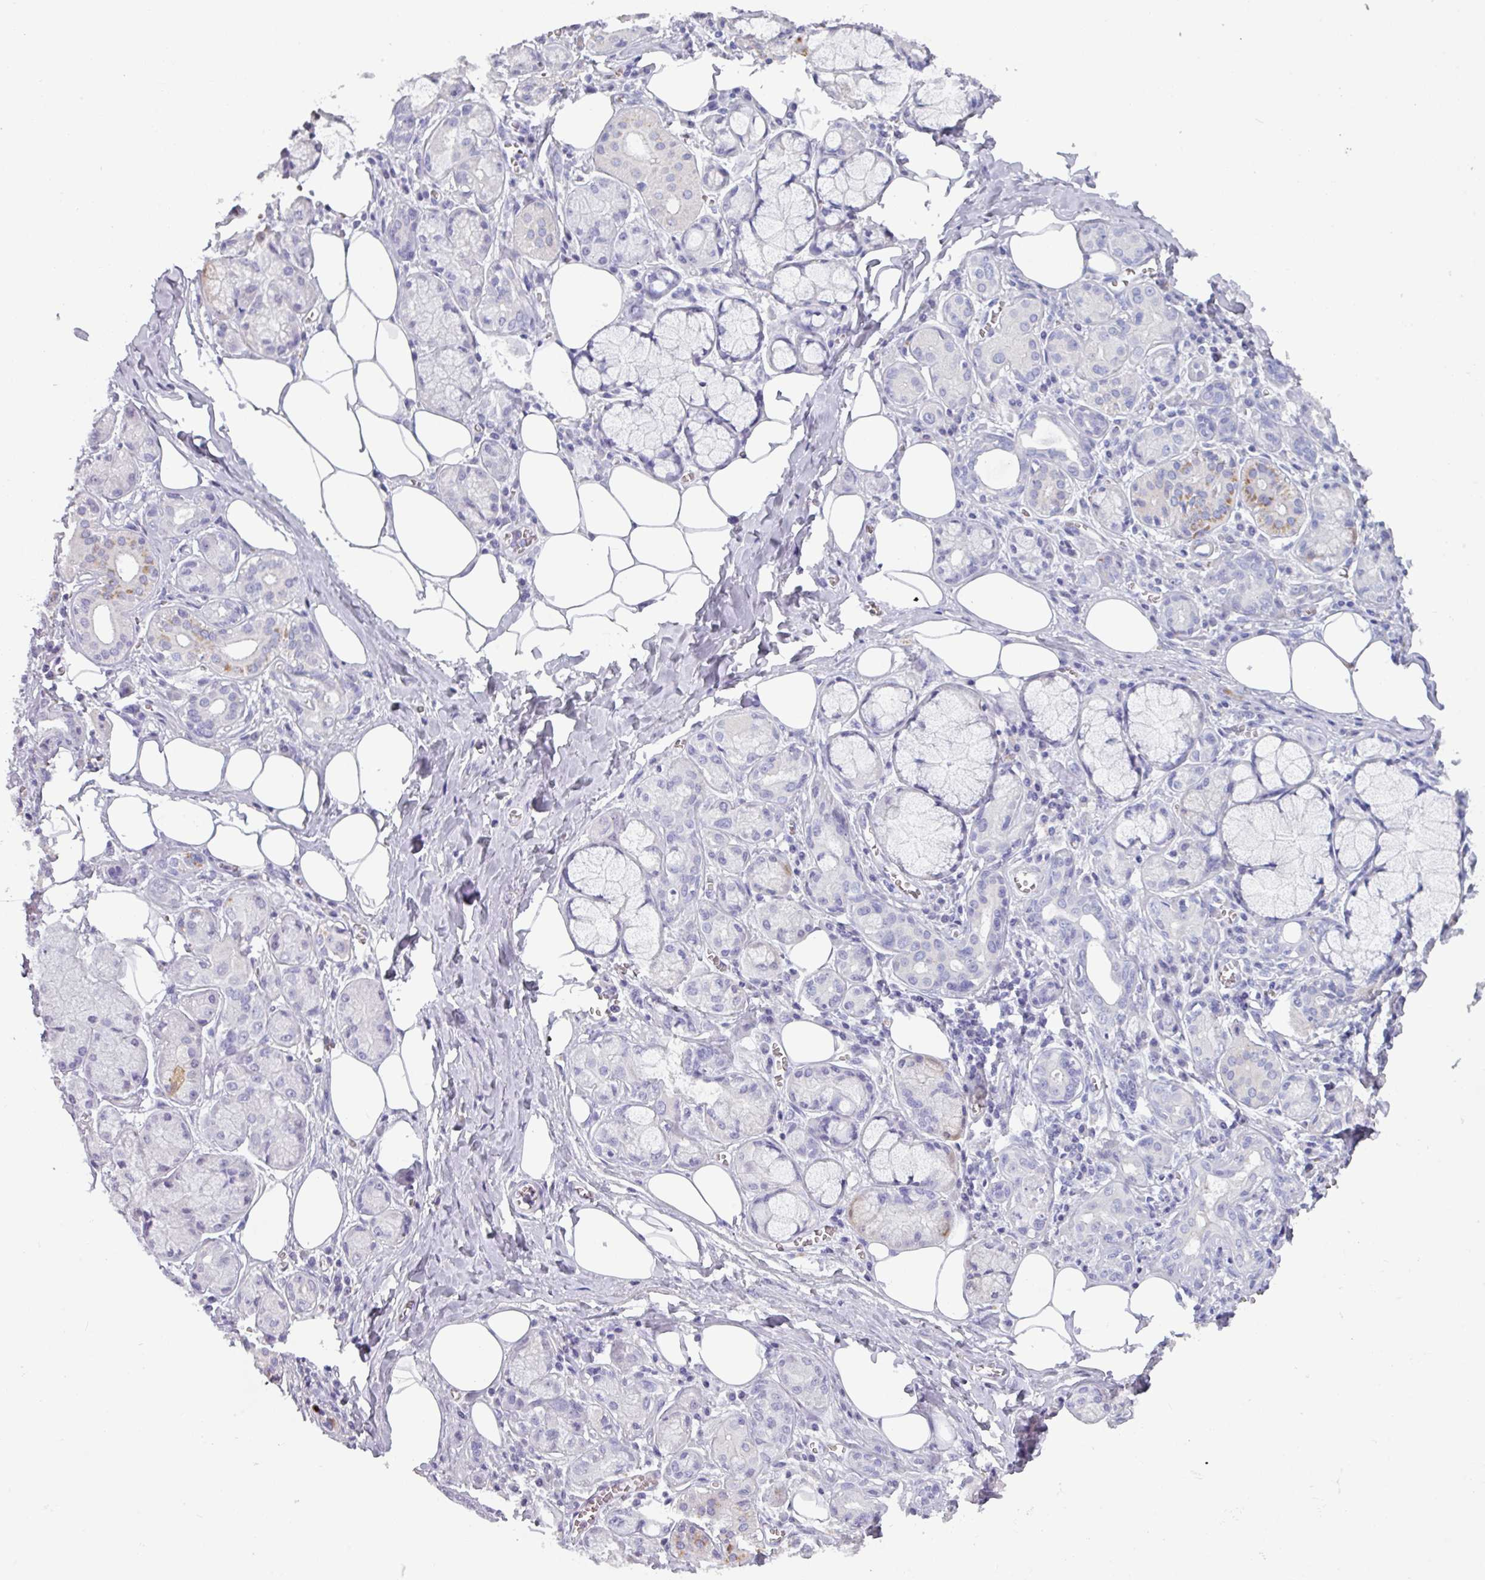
{"staining": {"intensity": "negative", "quantity": "none", "location": "none"}, "tissue": "salivary gland", "cell_type": "Glandular cells", "image_type": "normal", "snomed": [{"axis": "morphology", "description": "Normal tissue, NOS"}, {"axis": "topography", "description": "Salivary gland"}], "caption": "The image reveals no significant staining in glandular cells of salivary gland.", "gene": "OR2T10", "patient": {"sex": "male", "age": 74}}